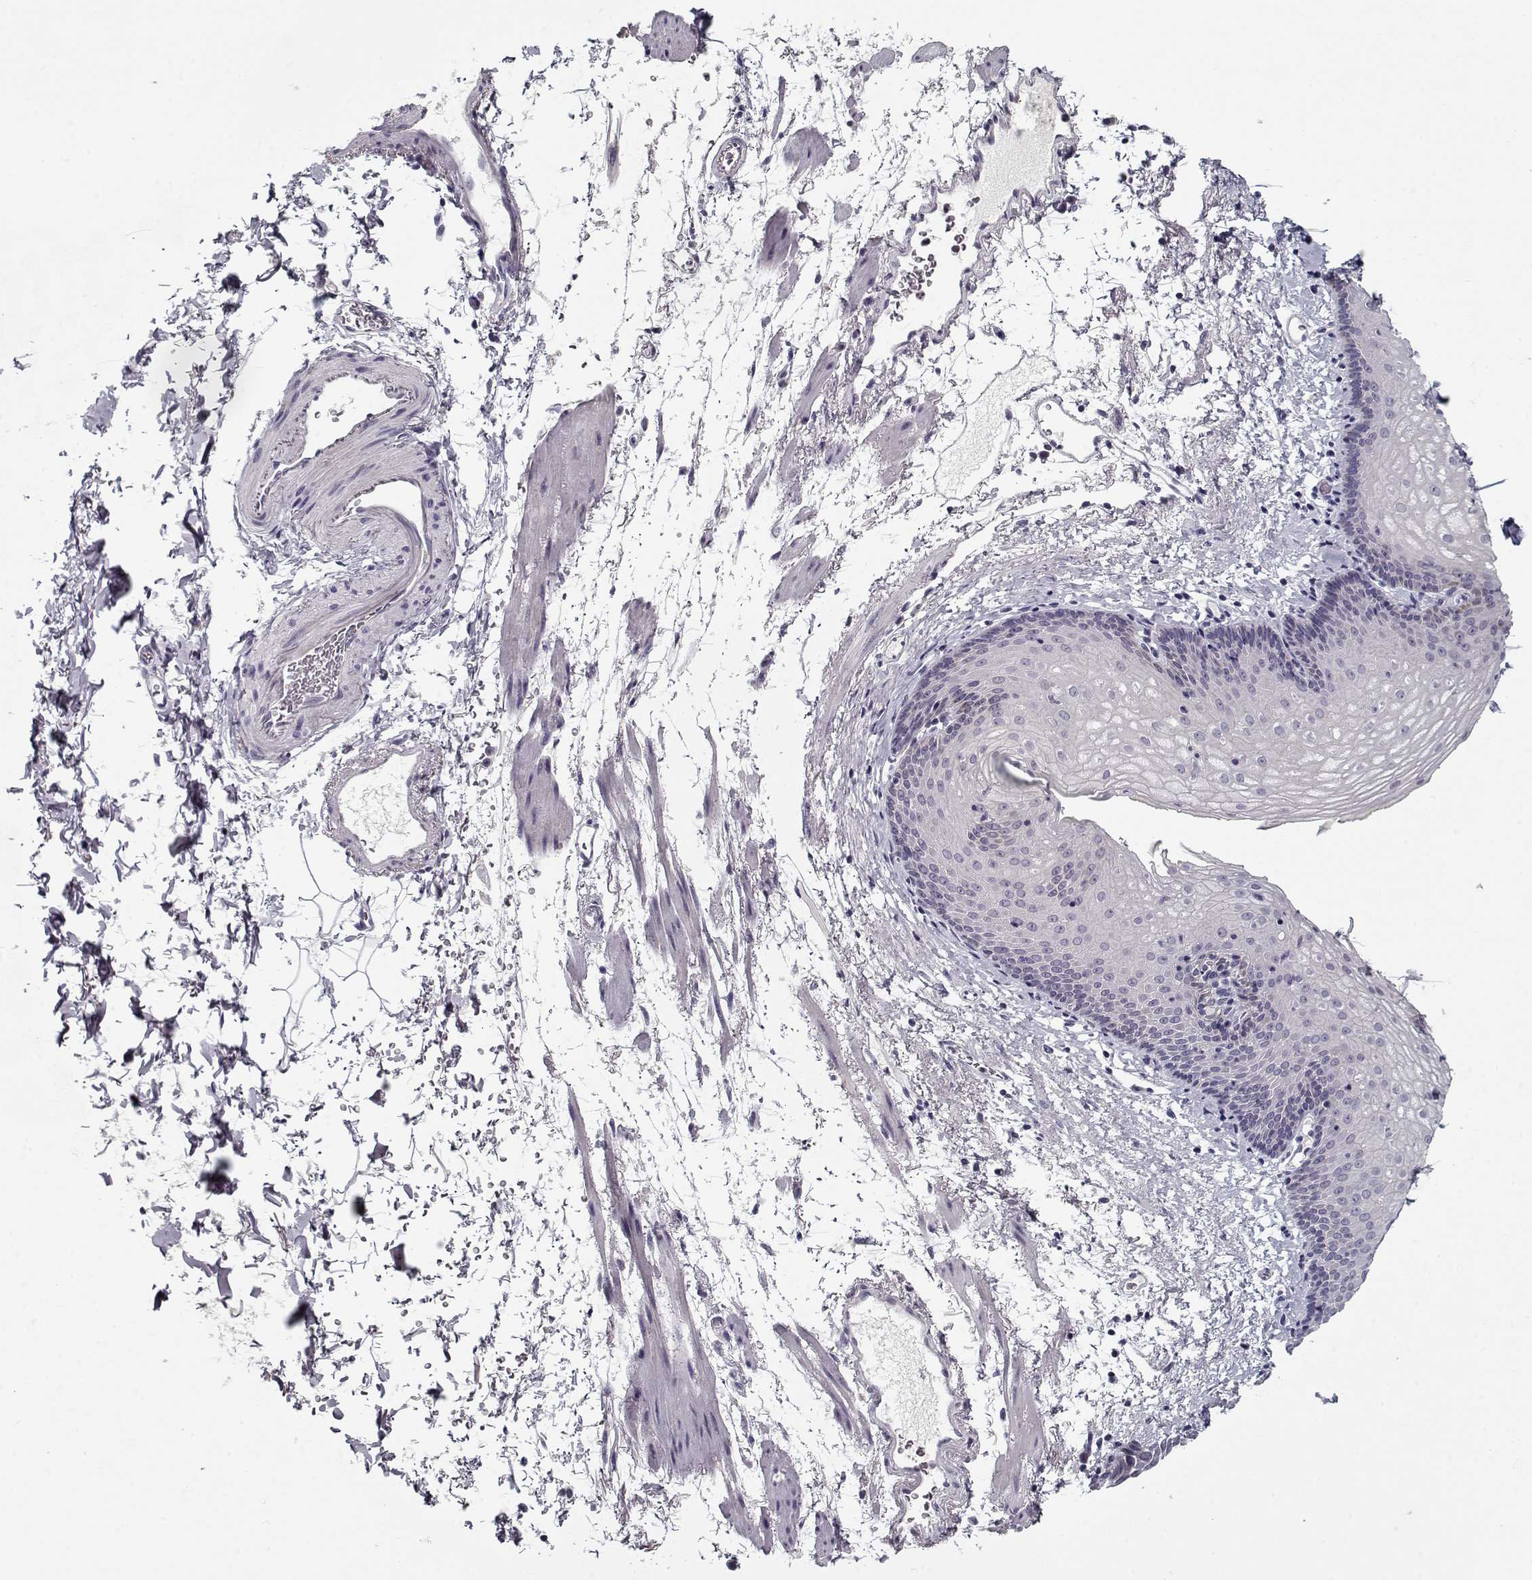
{"staining": {"intensity": "negative", "quantity": "none", "location": "none"}, "tissue": "esophagus", "cell_type": "Squamous epithelial cells", "image_type": "normal", "snomed": [{"axis": "morphology", "description": "Normal tissue, NOS"}, {"axis": "topography", "description": "Esophagus"}], "caption": "This is an IHC image of normal esophagus. There is no positivity in squamous epithelial cells.", "gene": "DDX25", "patient": {"sex": "female", "age": 64}}